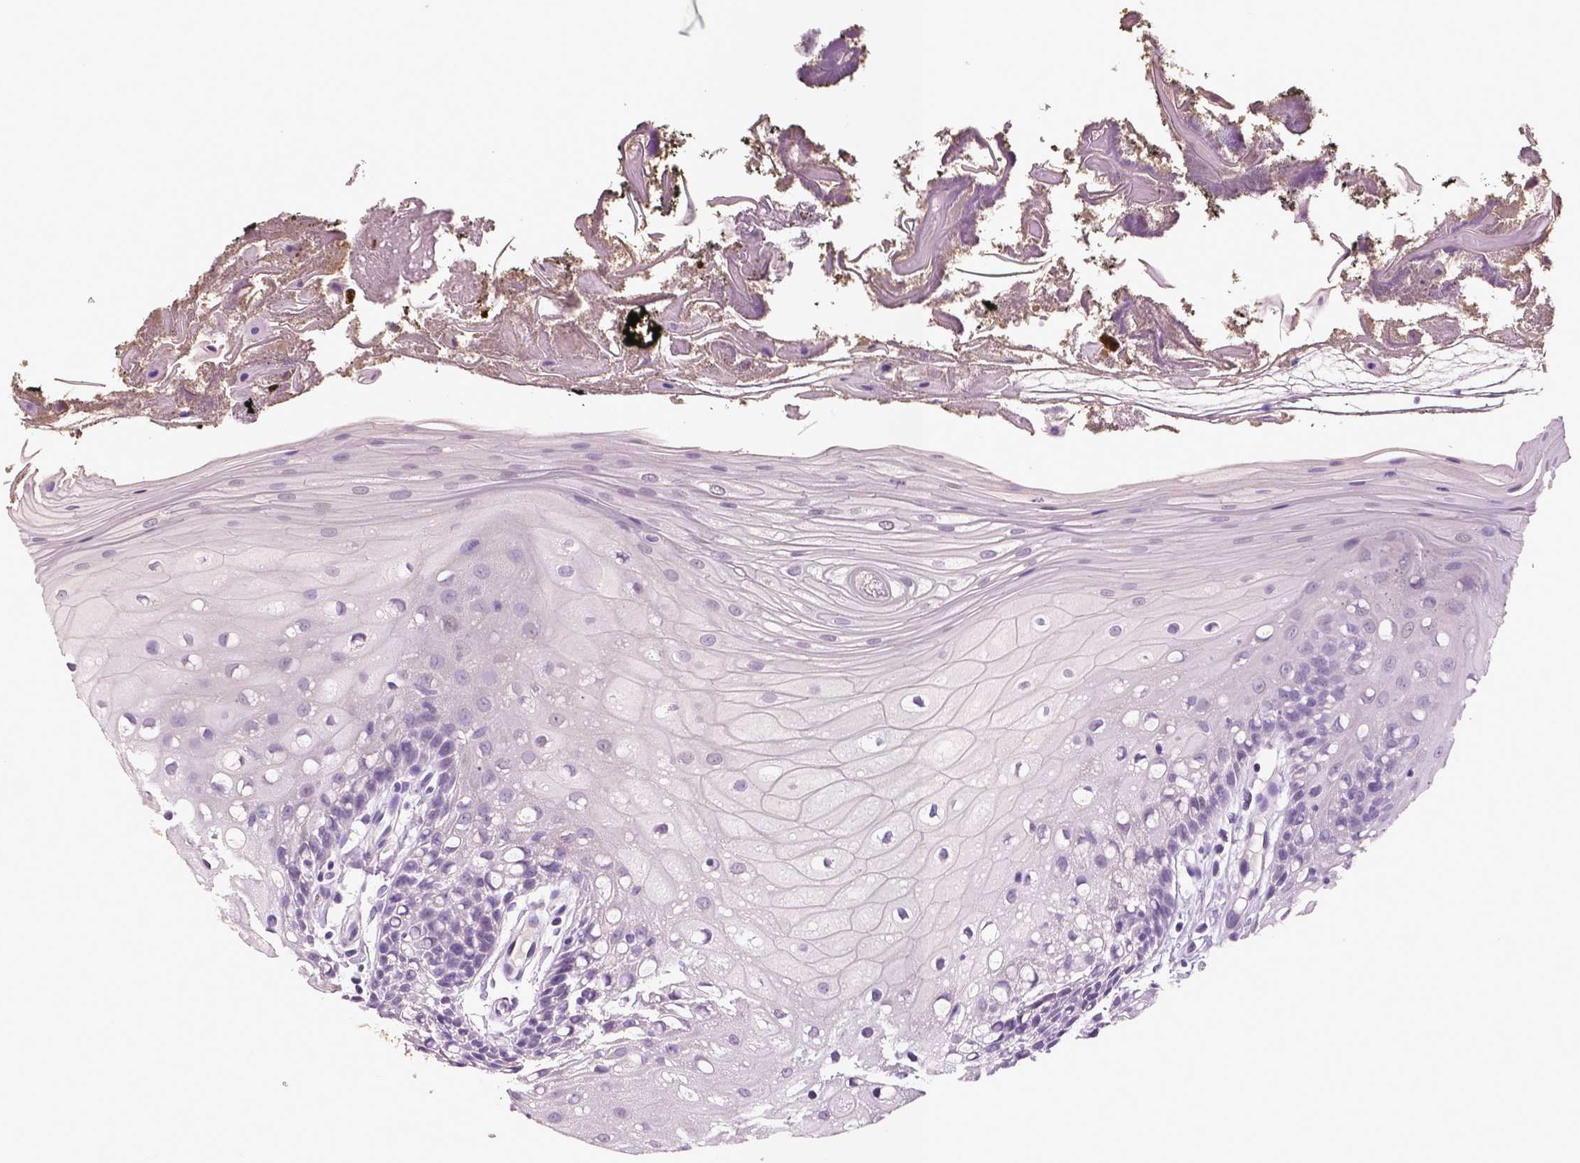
{"staining": {"intensity": "negative", "quantity": "none", "location": "none"}, "tissue": "oral mucosa", "cell_type": "Squamous epithelial cells", "image_type": "normal", "snomed": [{"axis": "morphology", "description": "Normal tissue, NOS"}, {"axis": "morphology", "description": "Squamous cell carcinoma, NOS"}, {"axis": "topography", "description": "Oral tissue"}, {"axis": "topography", "description": "Head-Neck"}], "caption": "Squamous epithelial cells are negative for protein expression in normal human oral mucosa. The staining was performed using DAB (3,3'-diaminobenzidine) to visualize the protein expression in brown, while the nuclei were stained in blue with hematoxylin (Magnification: 20x).", "gene": "TSPAN7", "patient": {"sex": "male", "age": 69}}